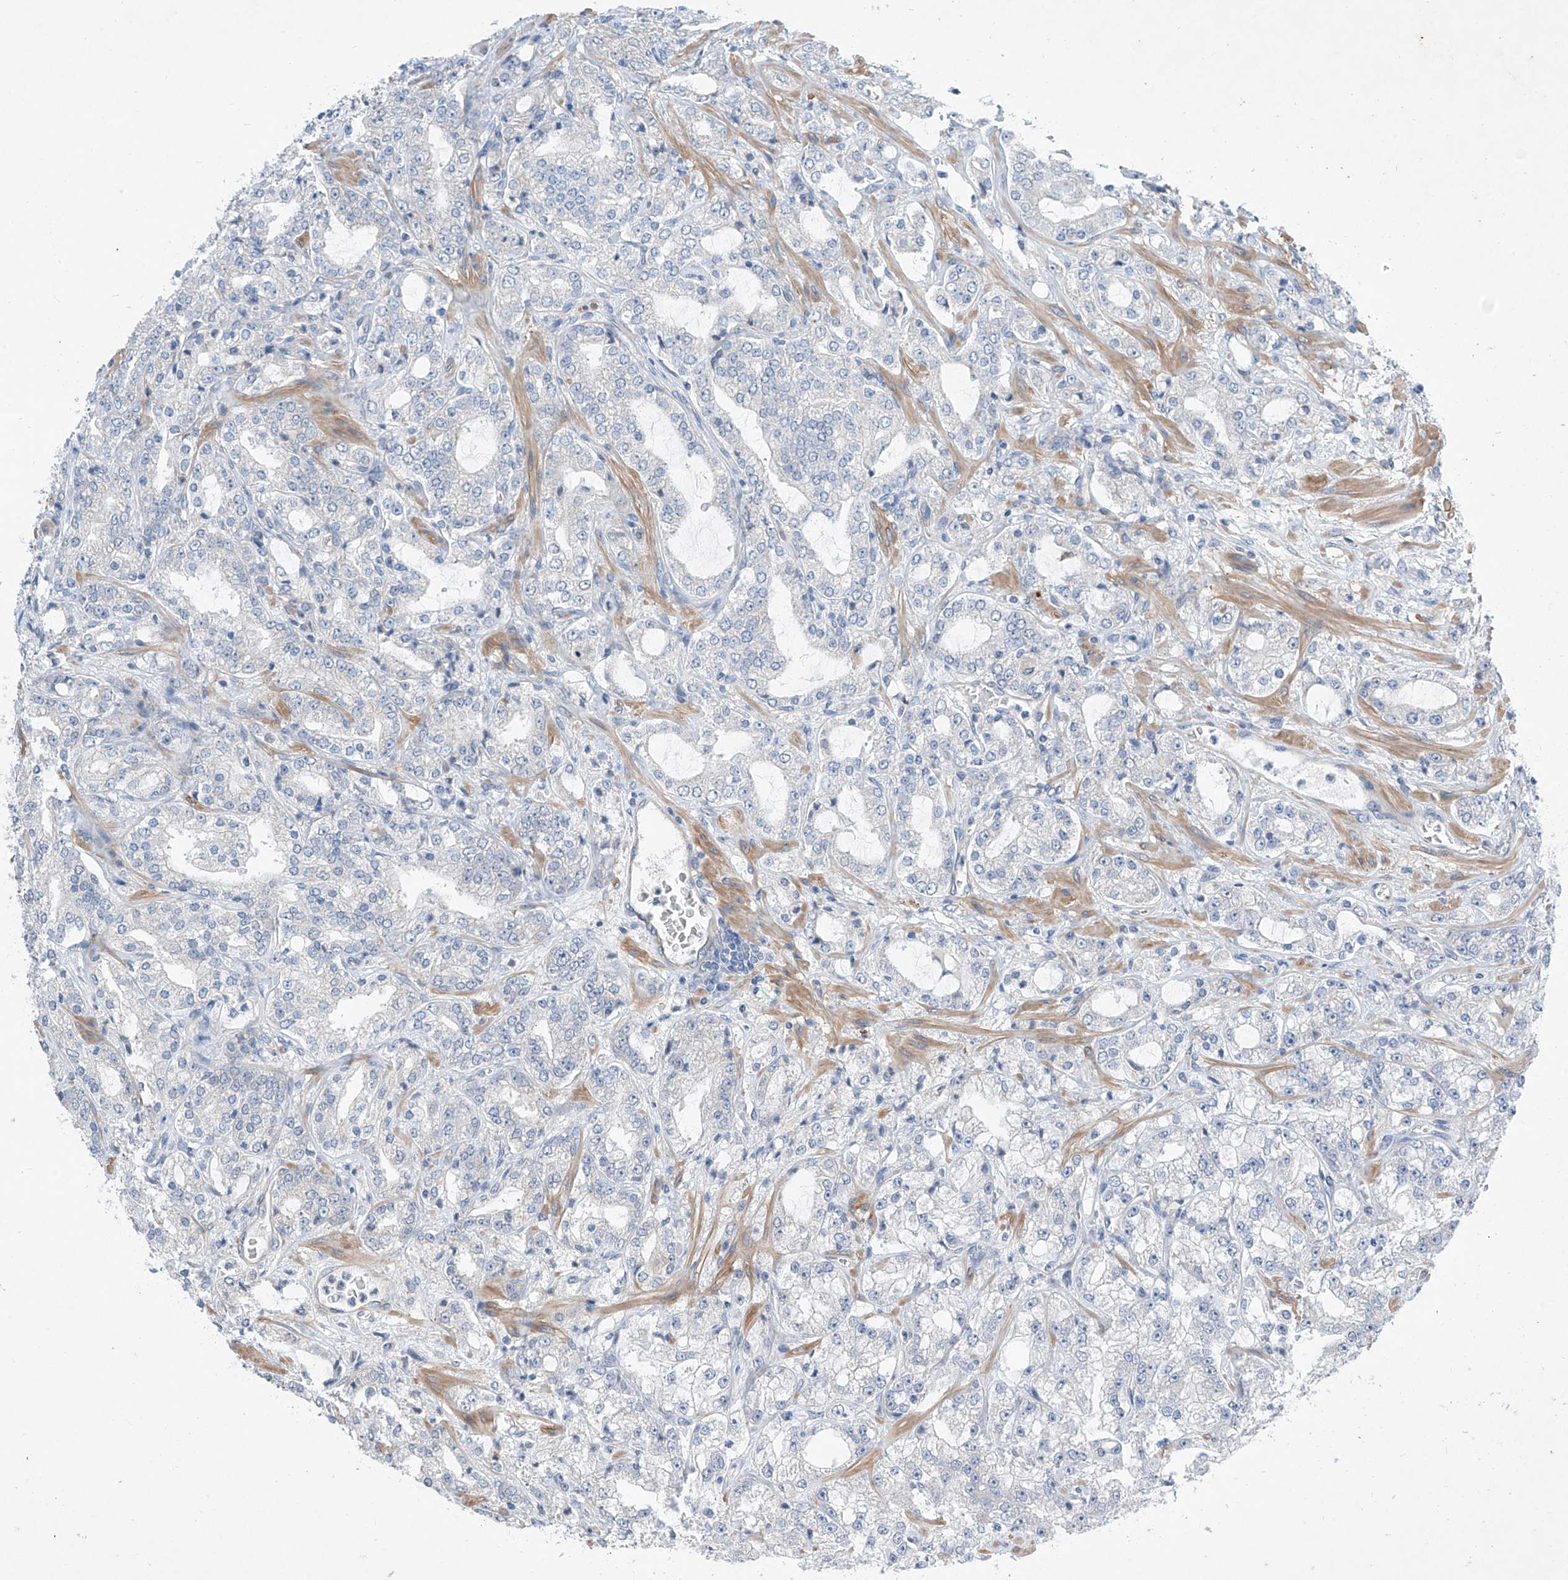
{"staining": {"intensity": "negative", "quantity": "none", "location": "none"}, "tissue": "prostate cancer", "cell_type": "Tumor cells", "image_type": "cancer", "snomed": [{"axis": "morphology", "description": "Adenocarcinoma, High grade"}, {"axis": "topography", "description": "Prostate"}], "caption": "Histopathology image shows no protein positivity in tumor cells of adenocarcinoma (high-grade) (prostate) tissue.", "gene": "ABLIM2", "patient": {"sex": "male", "age": 64}}